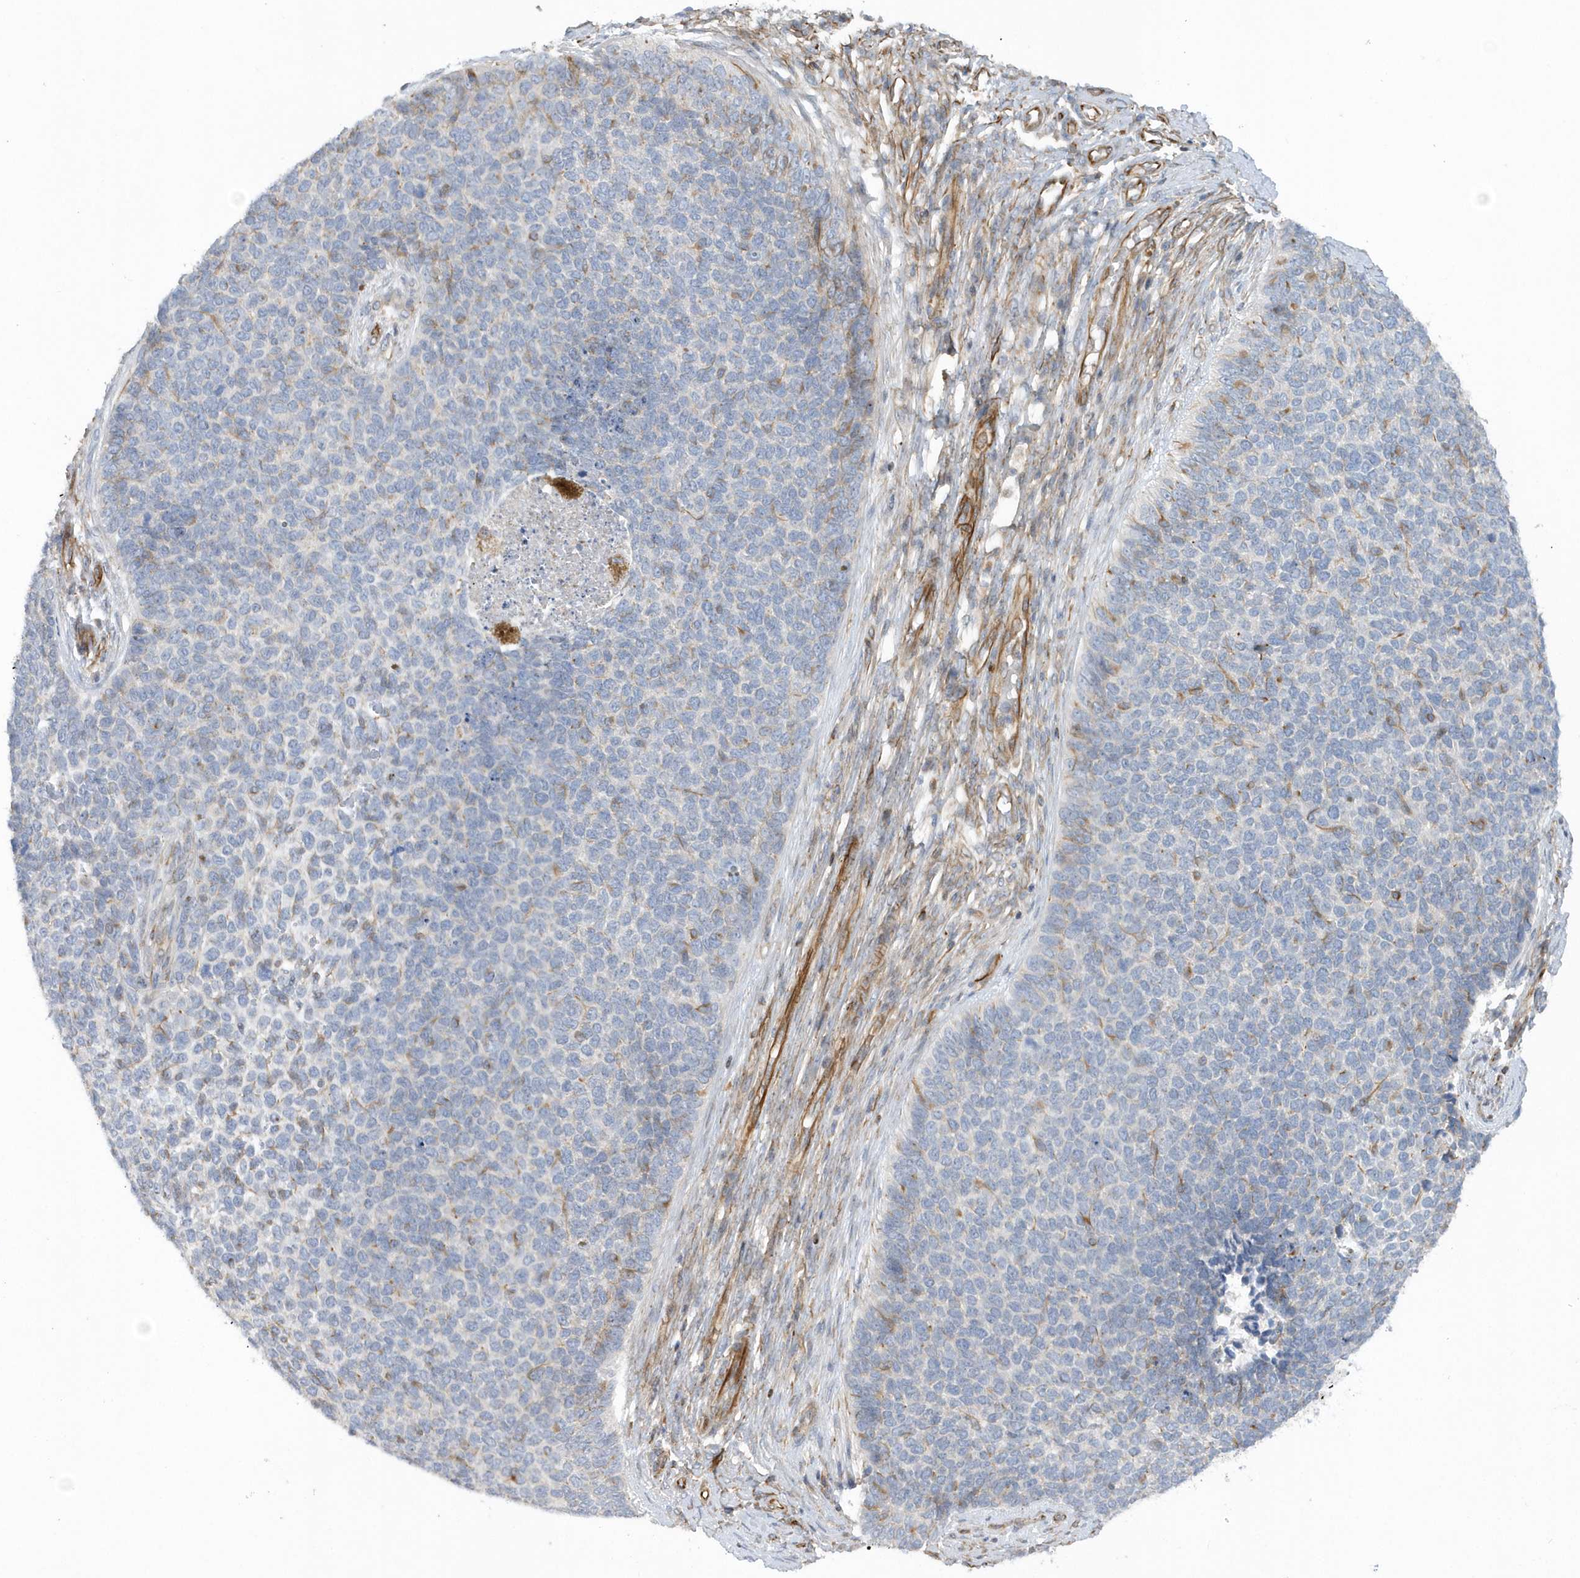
{"staining": {"intensity": "weak", "quantity": "<25%", "location": "cytoplasmic/membranous"}, "tissue": "skin cancer", "cell_type": "Tumor cells", "image_type": "cancer", "snomed": [{"axis": "morphology", "description": "Basal cell carcinoma"}, {"axis": "topography", "description": "Skin"}], "caption": "Skin basal cell carcinoma stained for a protein using immunohistochemistry (IHC) displays no staining tumor cells.", "gene": "RAB17", "patient": {"sex": "female", "age": 84}}